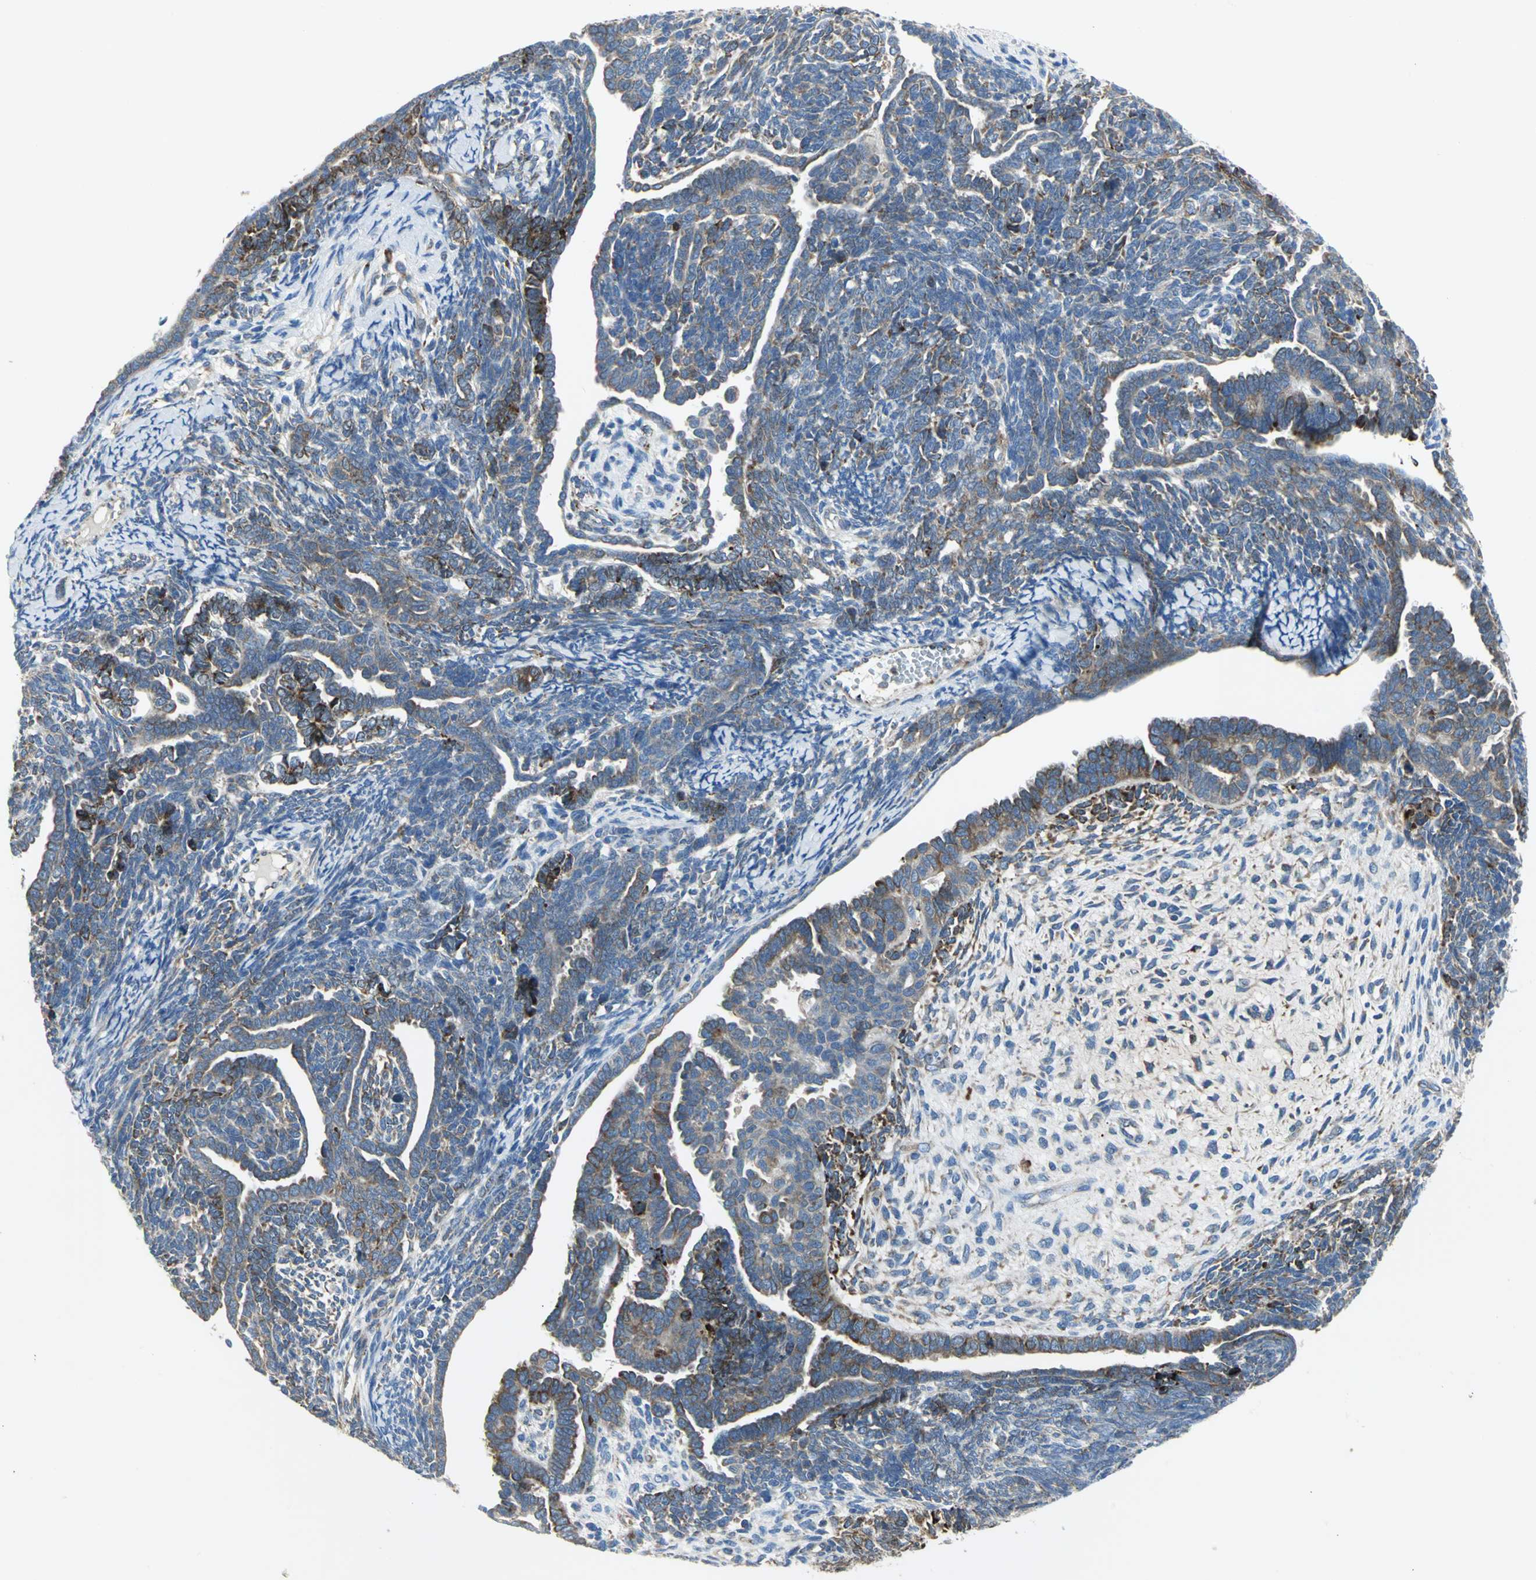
{"staining": {"intensity": "strong", "quantity": "<25%", "location": "cytoplasmic/membranous"}, "tissue": "endometrial cancer", "cell_type": "Tumor cells", "image_type": "cancer", "snomed": [{"axis": "morphology", "description": "Neoplasm, malignant, NOS"}, {"axis": "topography", "description": "Endometrium"}], "caption": "This image displays IHC staining of endometrial malignant neoplasm, with medium strong cytoplasmic/membranous staining in about <25% of tumor cells.", "gene": "TULP4", "patient": {"sex": "female", "age": 74}}